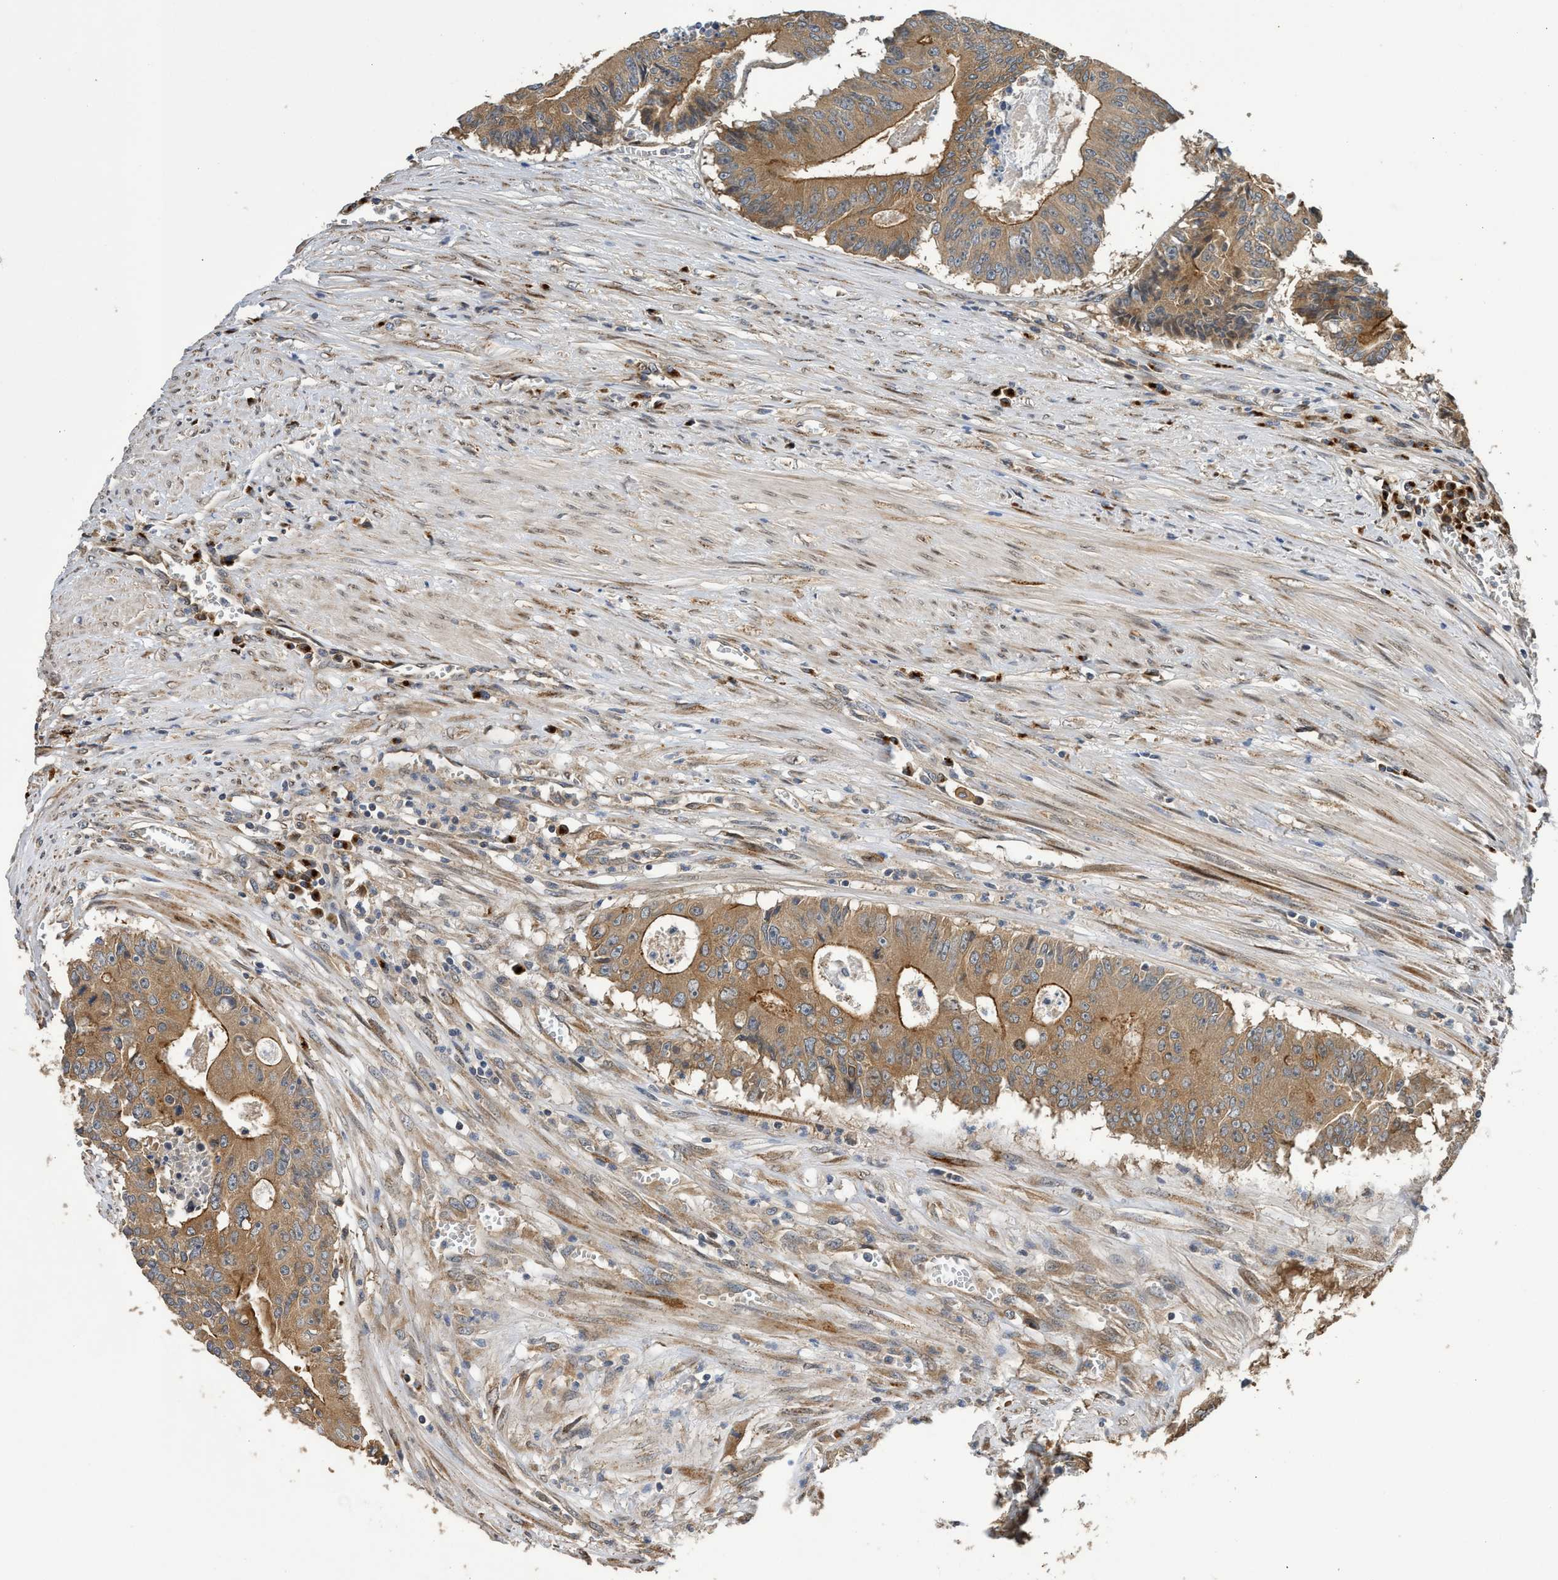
{"staining": {"intensity": "moderate", "quantity": ">75%", "location": "cytoplasmic/membranous"}, "tissue": "colorectal cancer", "cell_type": "Tumor cells", "image_type": "cancer", "snomed": [{"axis": "morphology", "description": "Adenocarcinoma, NOS"}, {"axis": "topography", "description": "Colon"}], "caption": "Immunohistochemistry (IHC) (DAB (3,3'-diaminobenzidine)) staining of human adenocarcinoma (colorectal) exhibits moderate cytoplasmic/membranous protein positivity in approximately >75% of tumor cells. Immunohistochemistry (IHC) stains the protein in brown and the nuclei are stained blue.", "gene": "MACC1", "patient": {"sex": "male", "age": 87}}